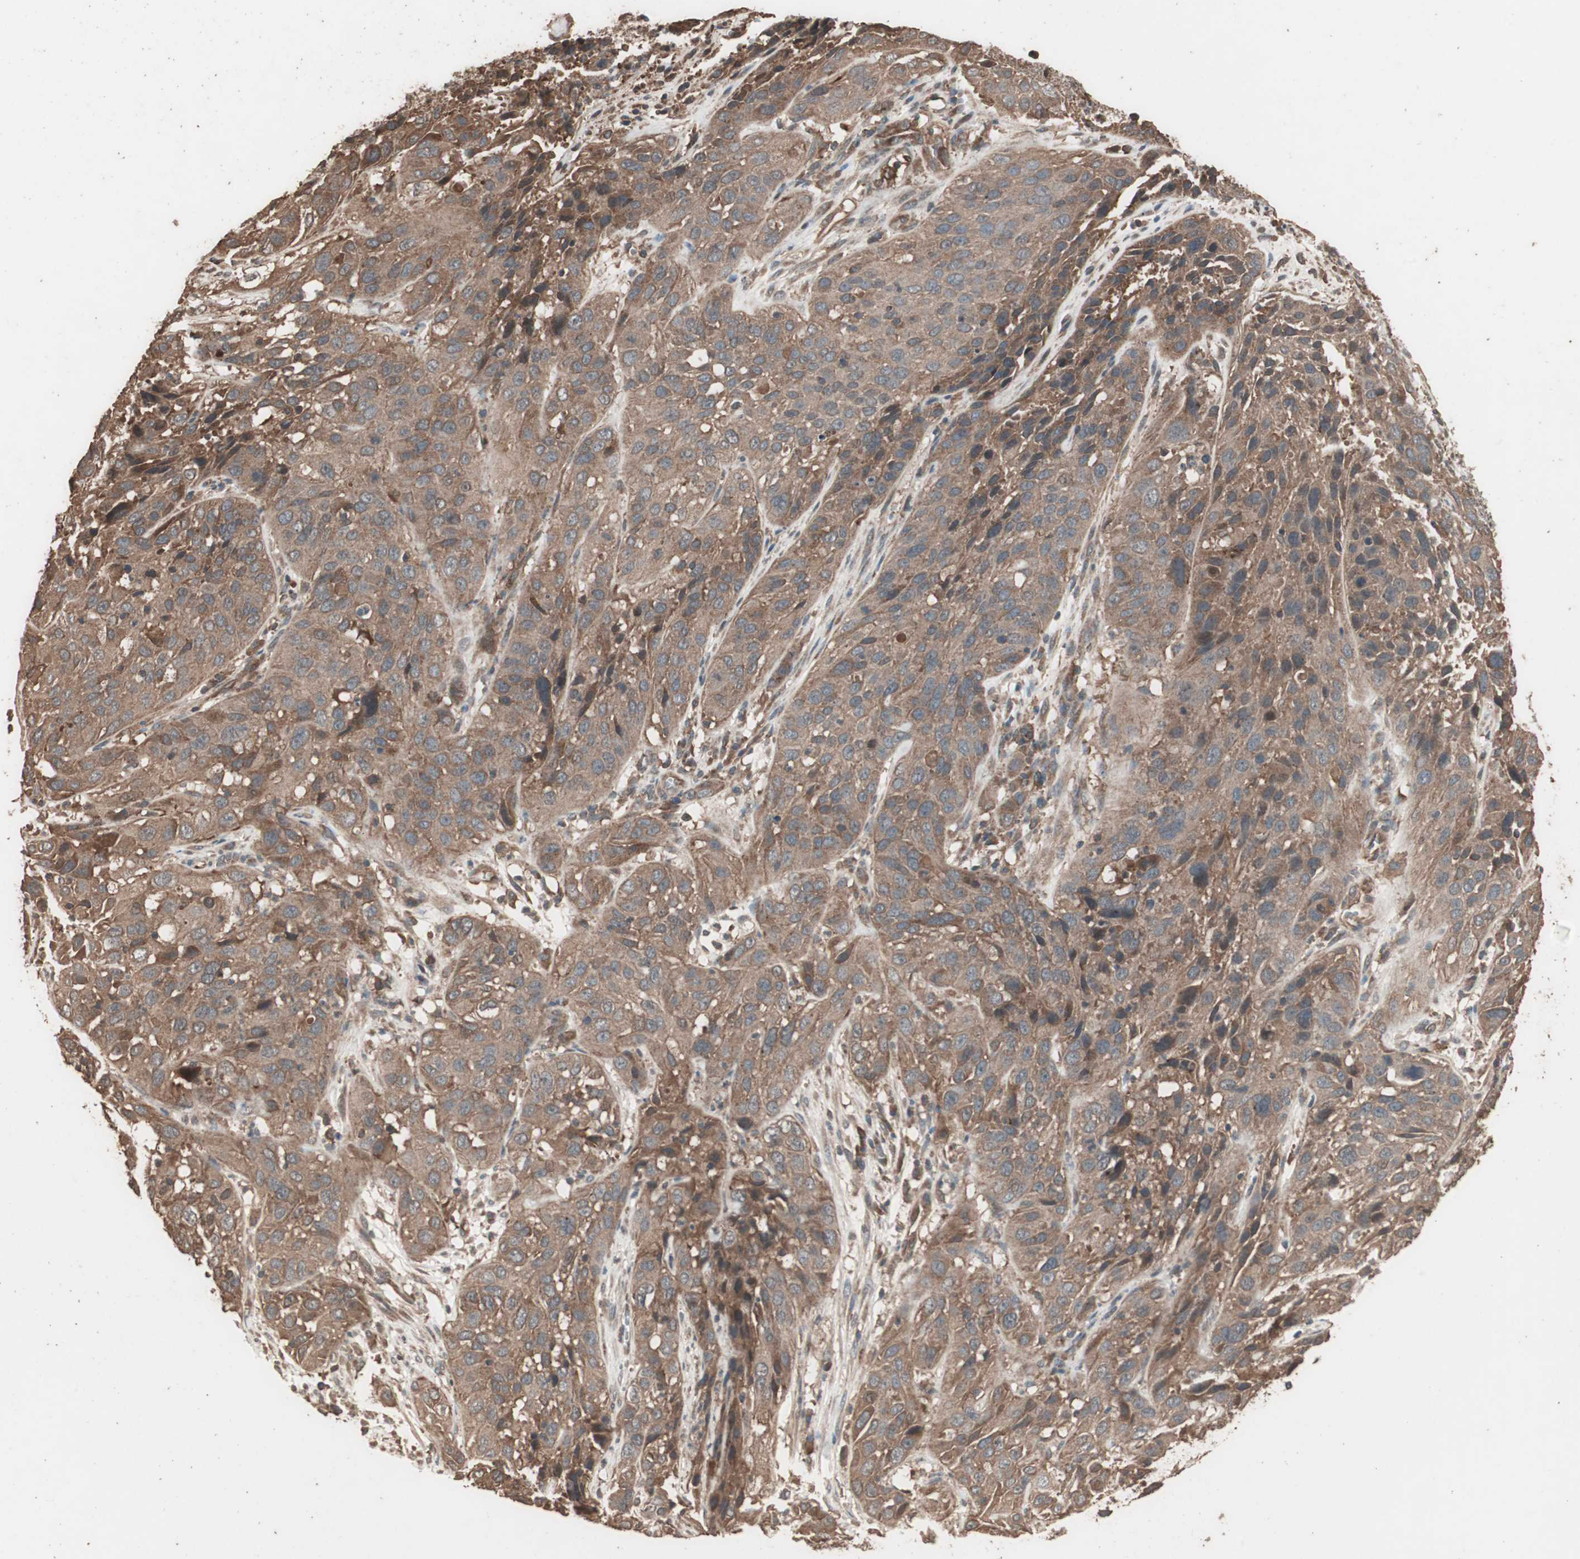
{"staining": {"intensity": "moderate", "quantity": ">75%", "location": "cytoplasmic/membranous"}, "tissue": "cervical cancer", "cell_type": "Tumor cells", "image_type": "cancer", "snomed": [{"axis": "morphology", "description": "Squamous cell carcinoma, NOS"}, {"axis": "topography", "description": "Cervix"}], "caption": "Immunohistochemistry (IHC) histopathology image of cervical squamous cell carcinoma stained for a protein (brown), which reveals medium levels of moderate cytoplasmic/membranous expression in about >75% of tumor cells.", "gene": "CCN4", "patient": {"sex": "female", "age": 32}}